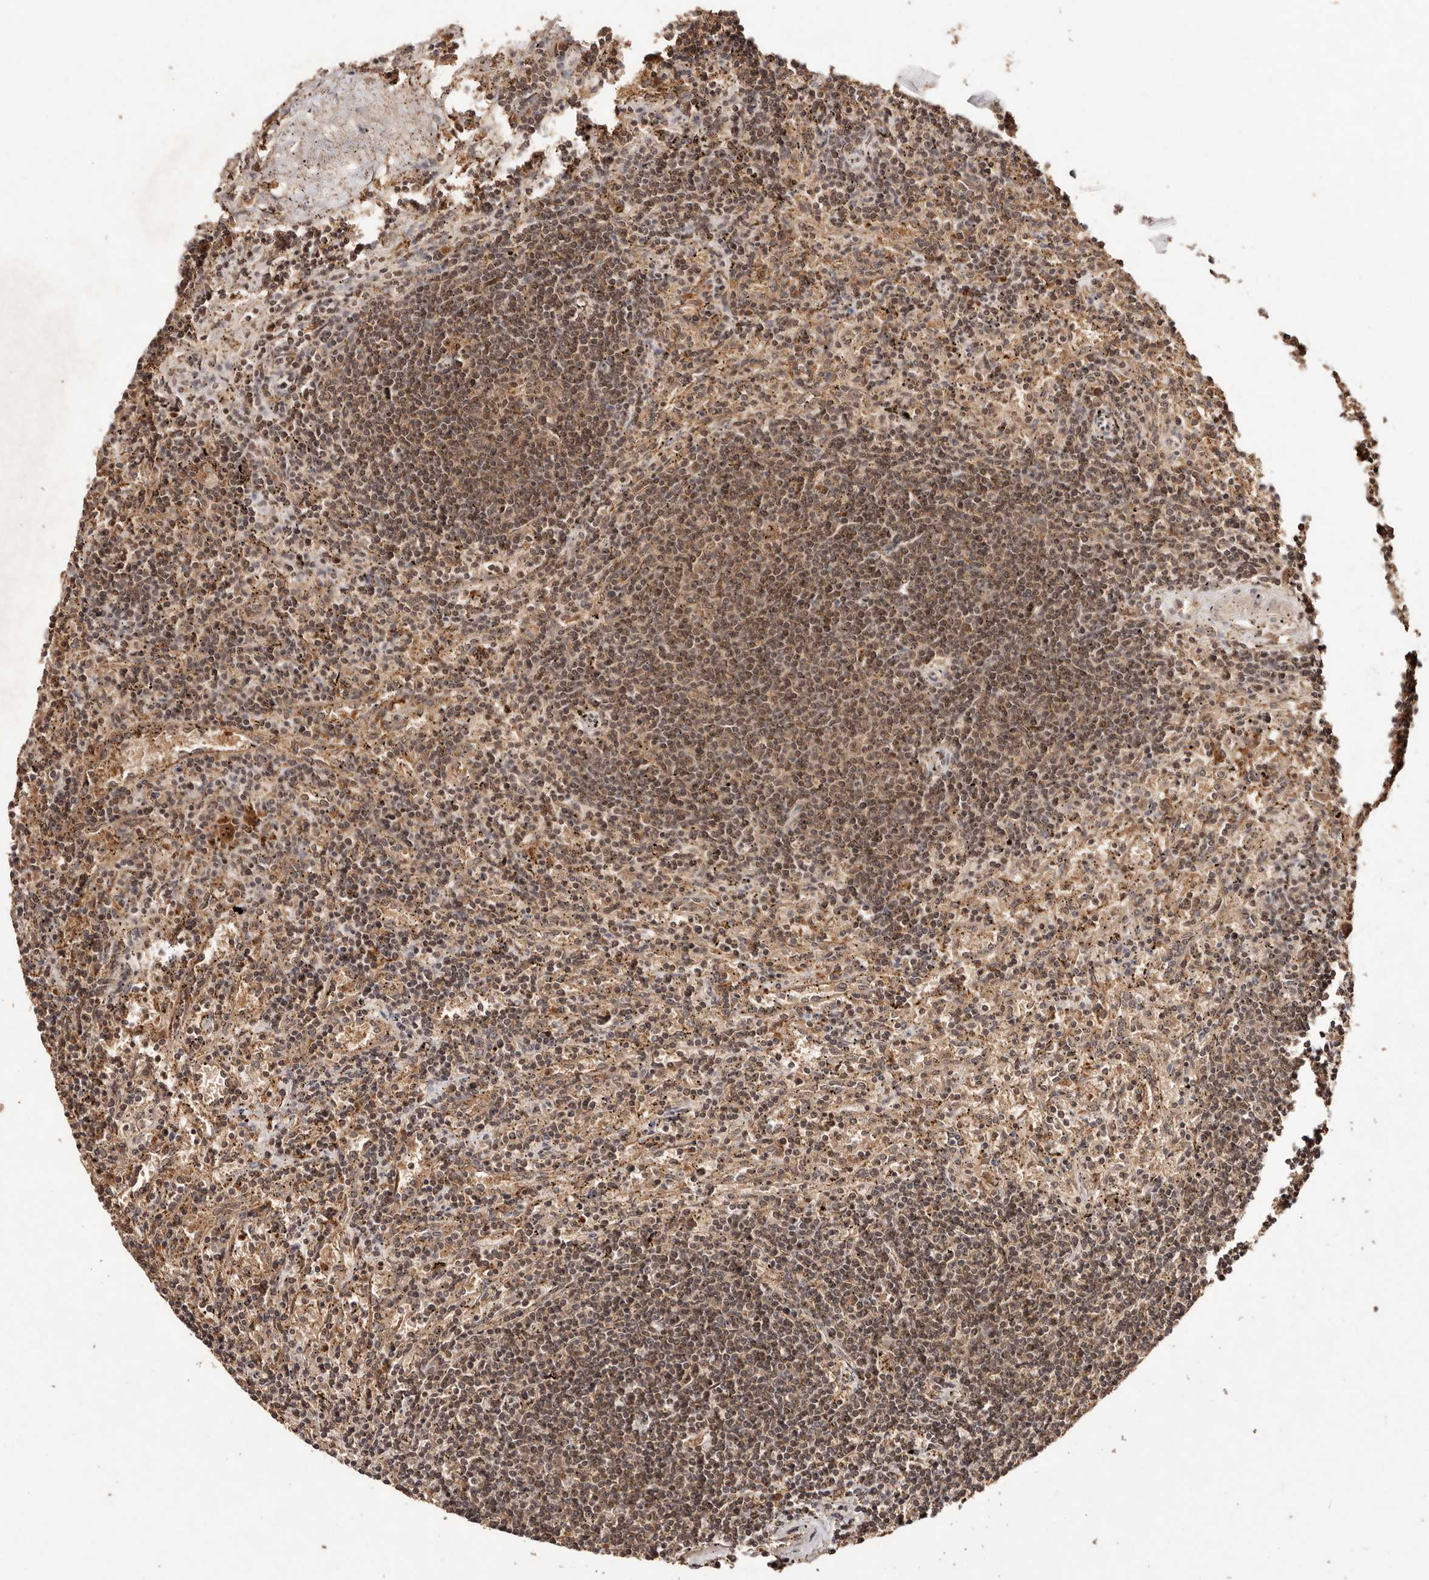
{"staining": {"intensity": "moderate", "quantity": ">75%", "location": "cytoplasmic/membranous,nuclear"}, "tissue": "lymphoma", "cell_type": "Tumor cells", "image_type": "cancer", "snomed": [{"axis": "morphology", "description": "Malignant lymphoma, non-Hodgkin's type, Low grade"}, {"axis": "topography", "description": "Spleen"}], "caption": "Low-grade malignant lymphoma, non-Hodgkin's type stained with IHC exhibits moderate cytoplasmic/membranous and nuclear staining in approximately >75% of tumor cells.", "gene": "BICRAL", "patient": {"sex": "male", "age": 76}}